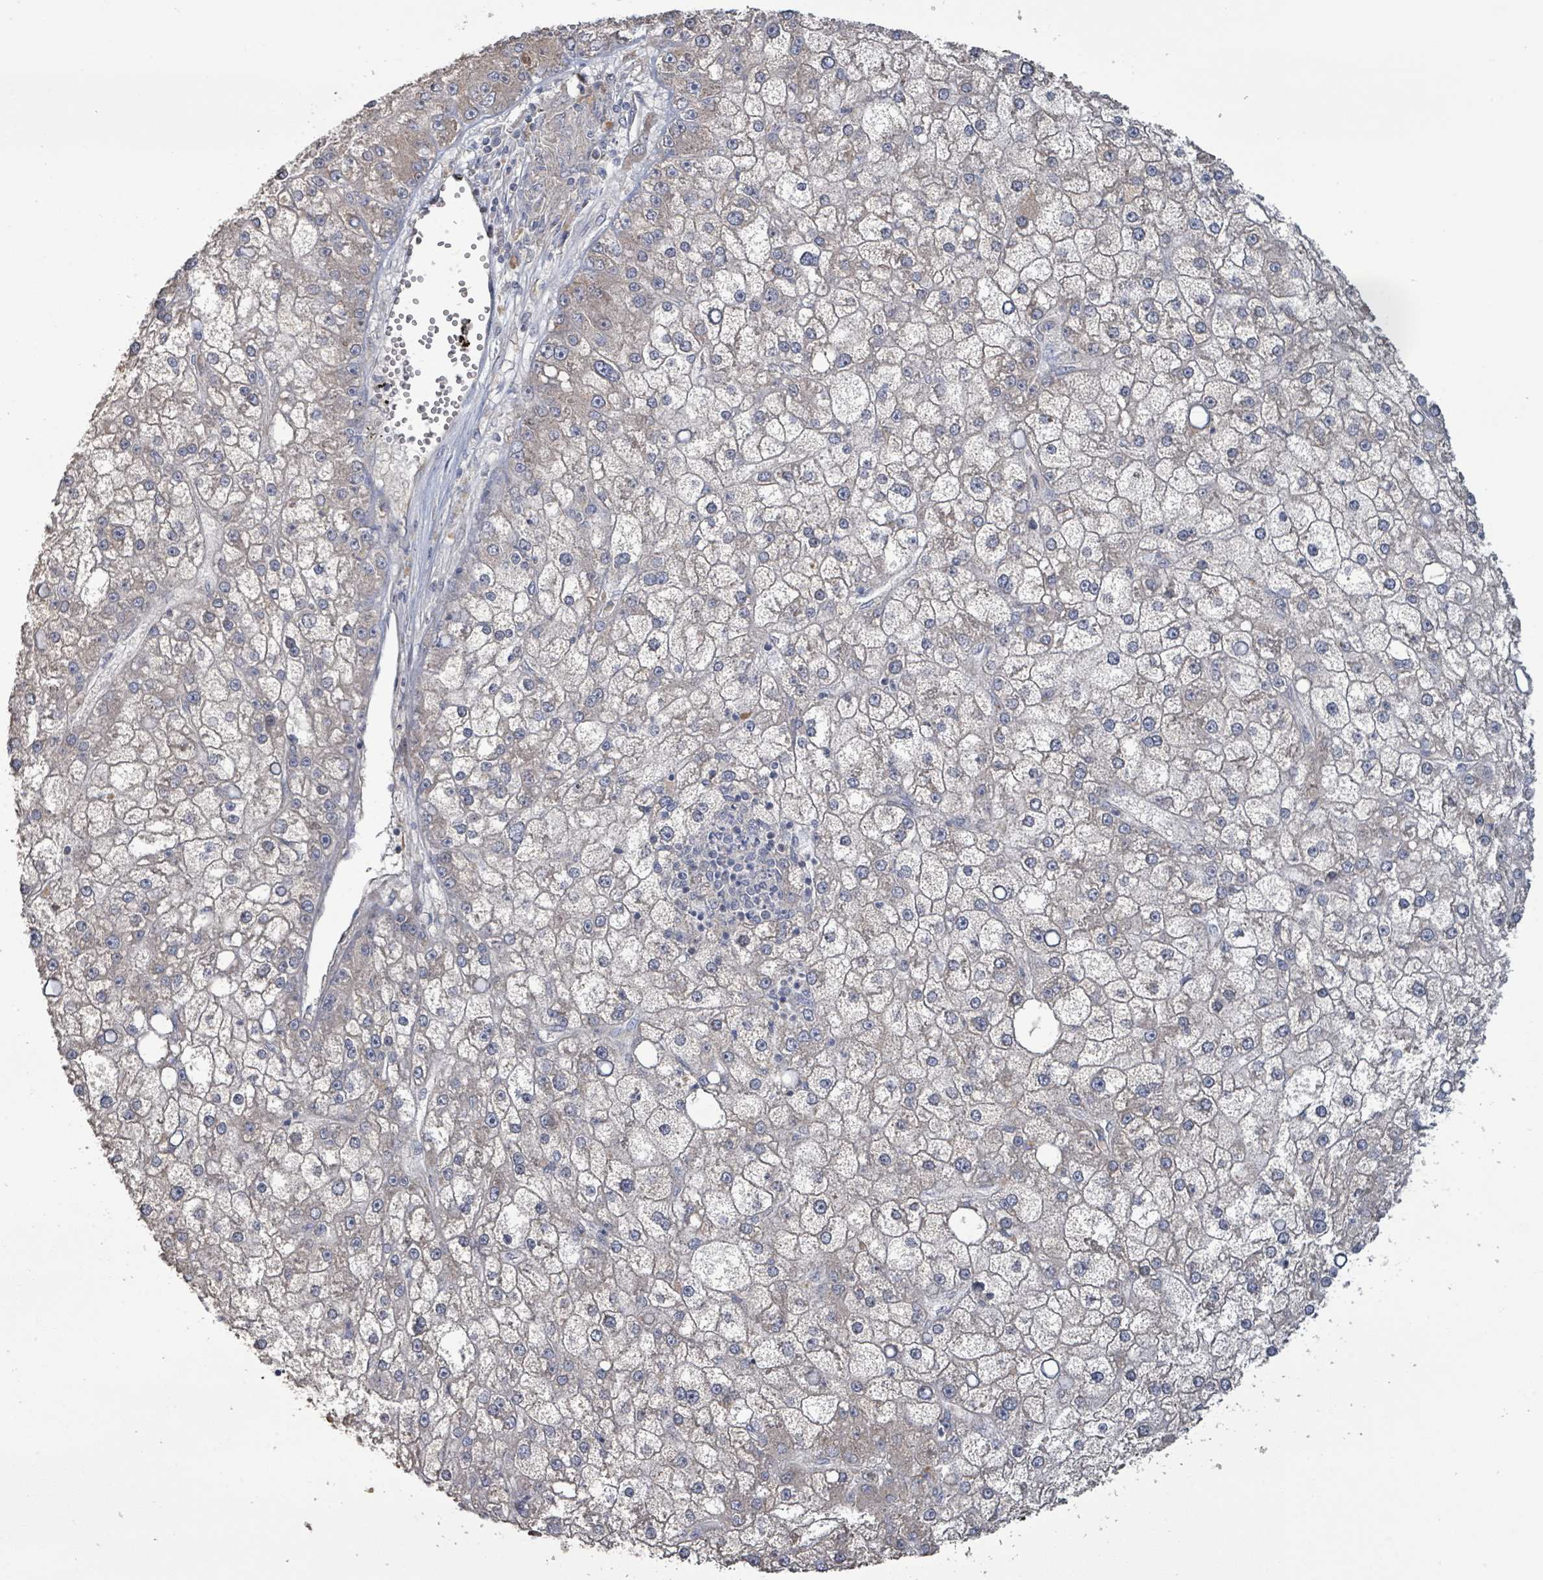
{"staining": {"intensity": "weak", "quantity": "25%-75%", "location": "cytoplasmic/membranous"}, "tissue": "liver cancer", "cell_type": "Tumor cells", "image_type": "cancer", "snomed": [{"axis": "morphology", "description": "Carcinoma, Hepatocellular, NOS"}, {"axis": "topography", "description": "Liver"}], "caption": "This histopathology image displays hepatocellular carcinoma (liver) stained with immunohistochemistry to label a protein in brown. The cytoplasmic/membranous of tumor cells show weak positivity for the protein. Nuclei are counter-stained blue.", "gene": "KCNS2", "patient": {"sex": "male", "age": 67}}